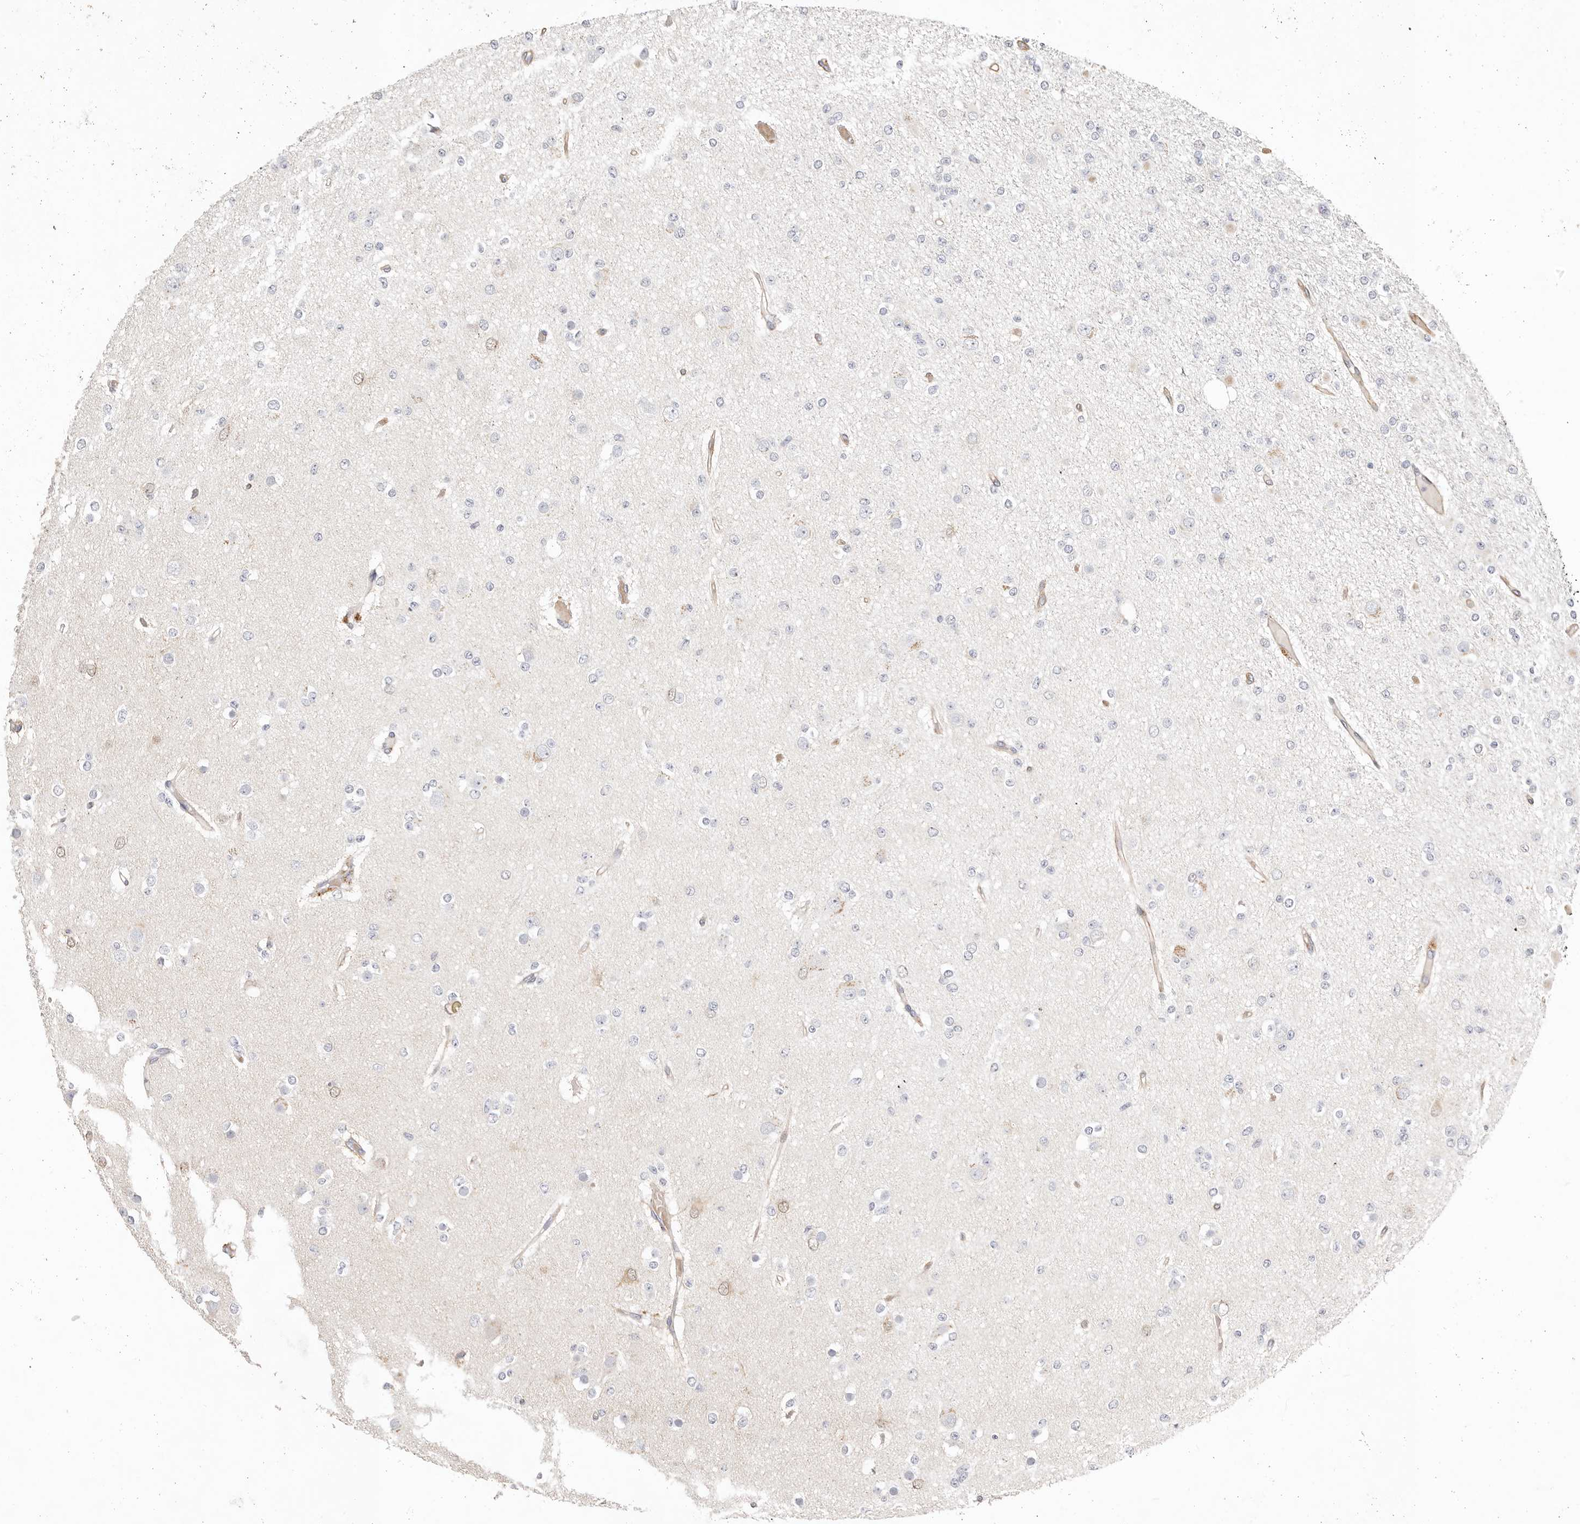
{"staining": {"intensity": "negative", "quantity": "none", "location": "none"}, "tissue": "glioma", "cell_type": "Tumor cells", "image_type": "cancer", "snomed": [{"axis": "morphology", "description": "Glioma, malignant, Low grade"}, {"axis": "topography", "description": "Brain"}], "caption": "This is an immunohistochemistry (IHC) micrograph of human glioma. There is no positivity in tumor cells.", "gene": "TMEM63B", "patient": {"sex": "female", "age": 22}}